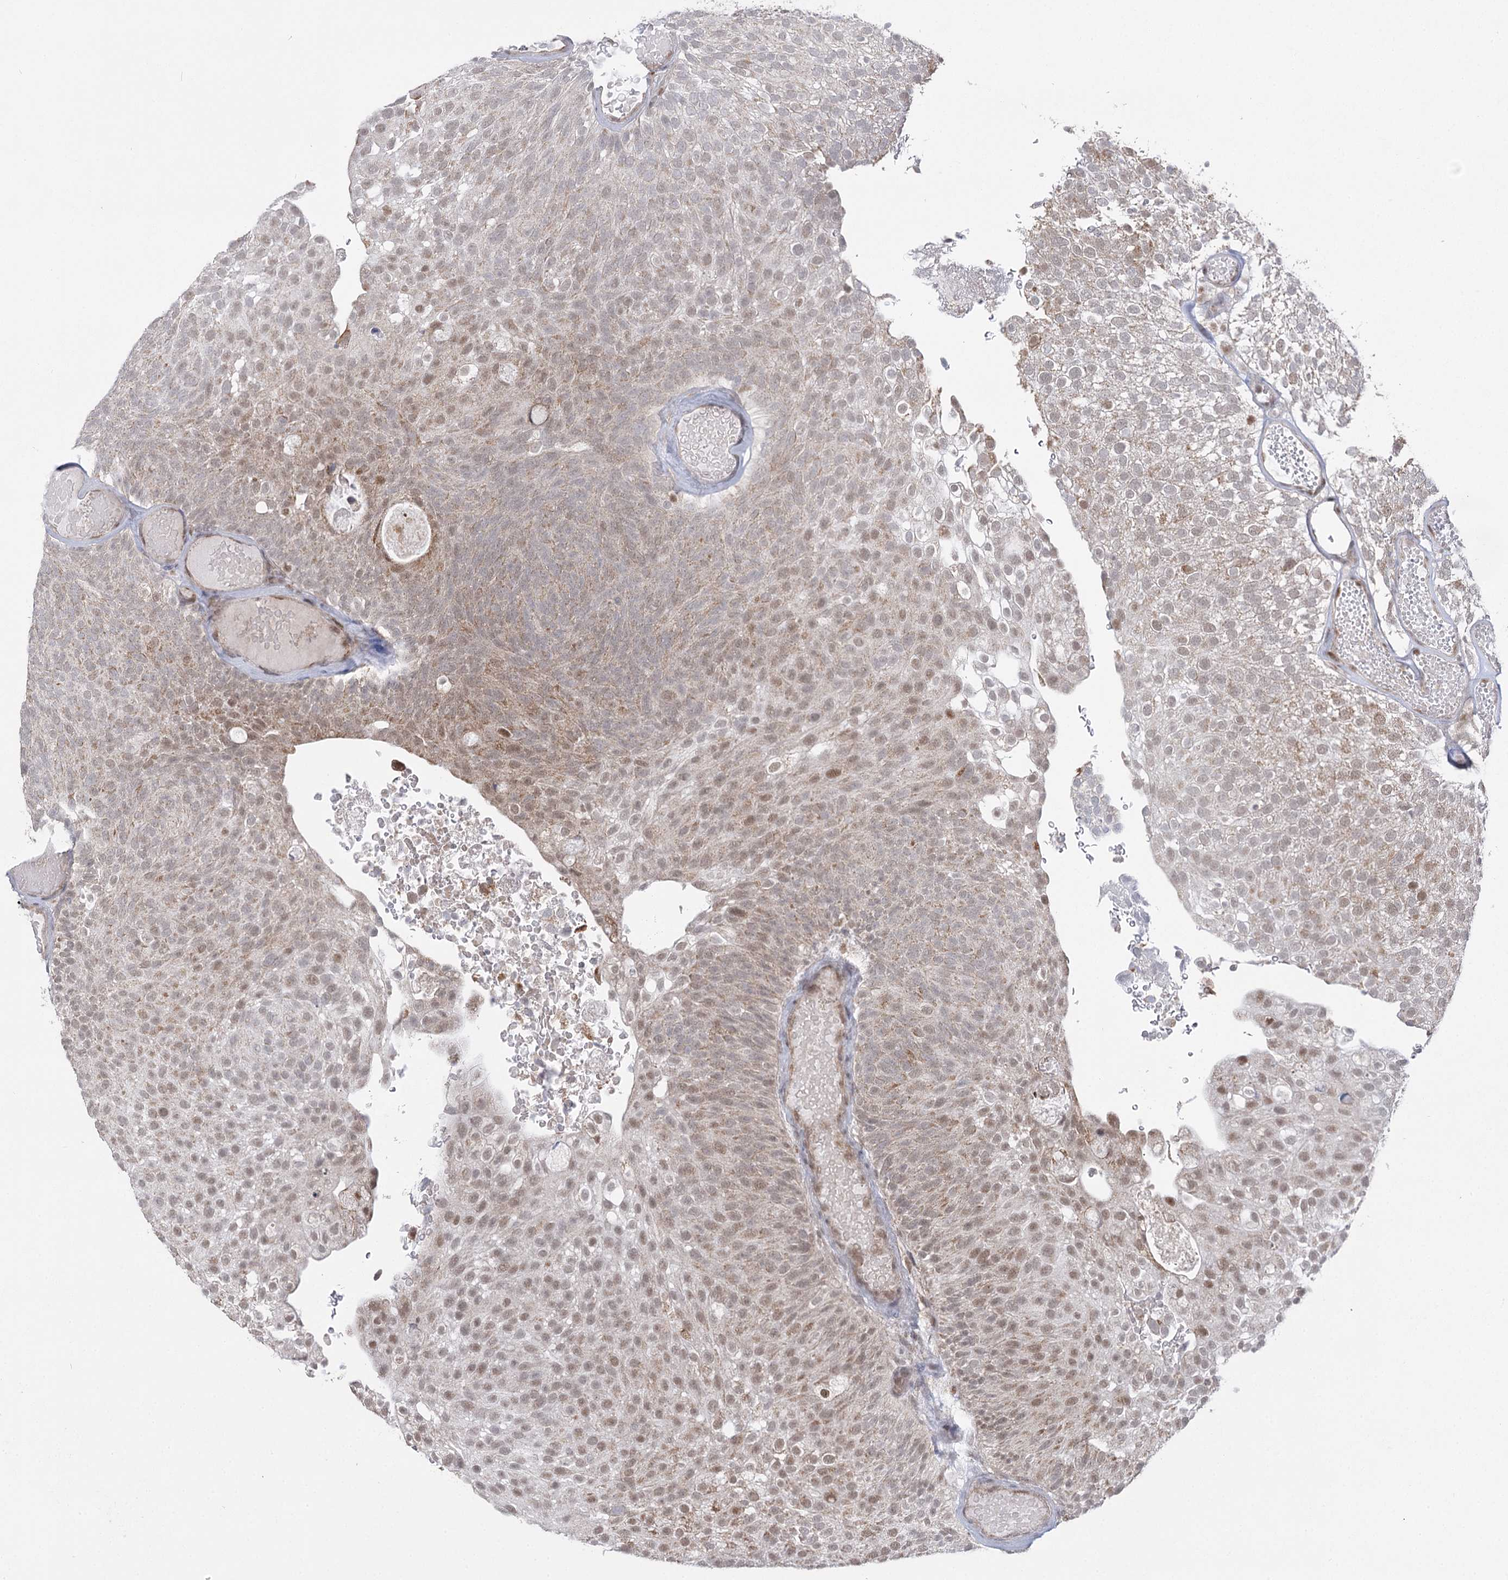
{"staining": {"intensity": "moderate", "quantity": "25%-75%", "location": "nuclear"}, "tissue": "urothelial cancer", "cell_type": "Tumor cells", "image_type": "cancer", "snomed": [{"axis": "morphology", "description": "Urothelial carcinoma, Low grade"}, {"axis": "topography", "description": "Urinary bladder"}], "caption": "Urothelial cancer was stained to show a protein in brown. There is medium levels of moderate nuclear staining in about 25%-75% of tumor cells.", "gene": "SLC4A1AP", "patient": {"sex": "male", "age": 78}}